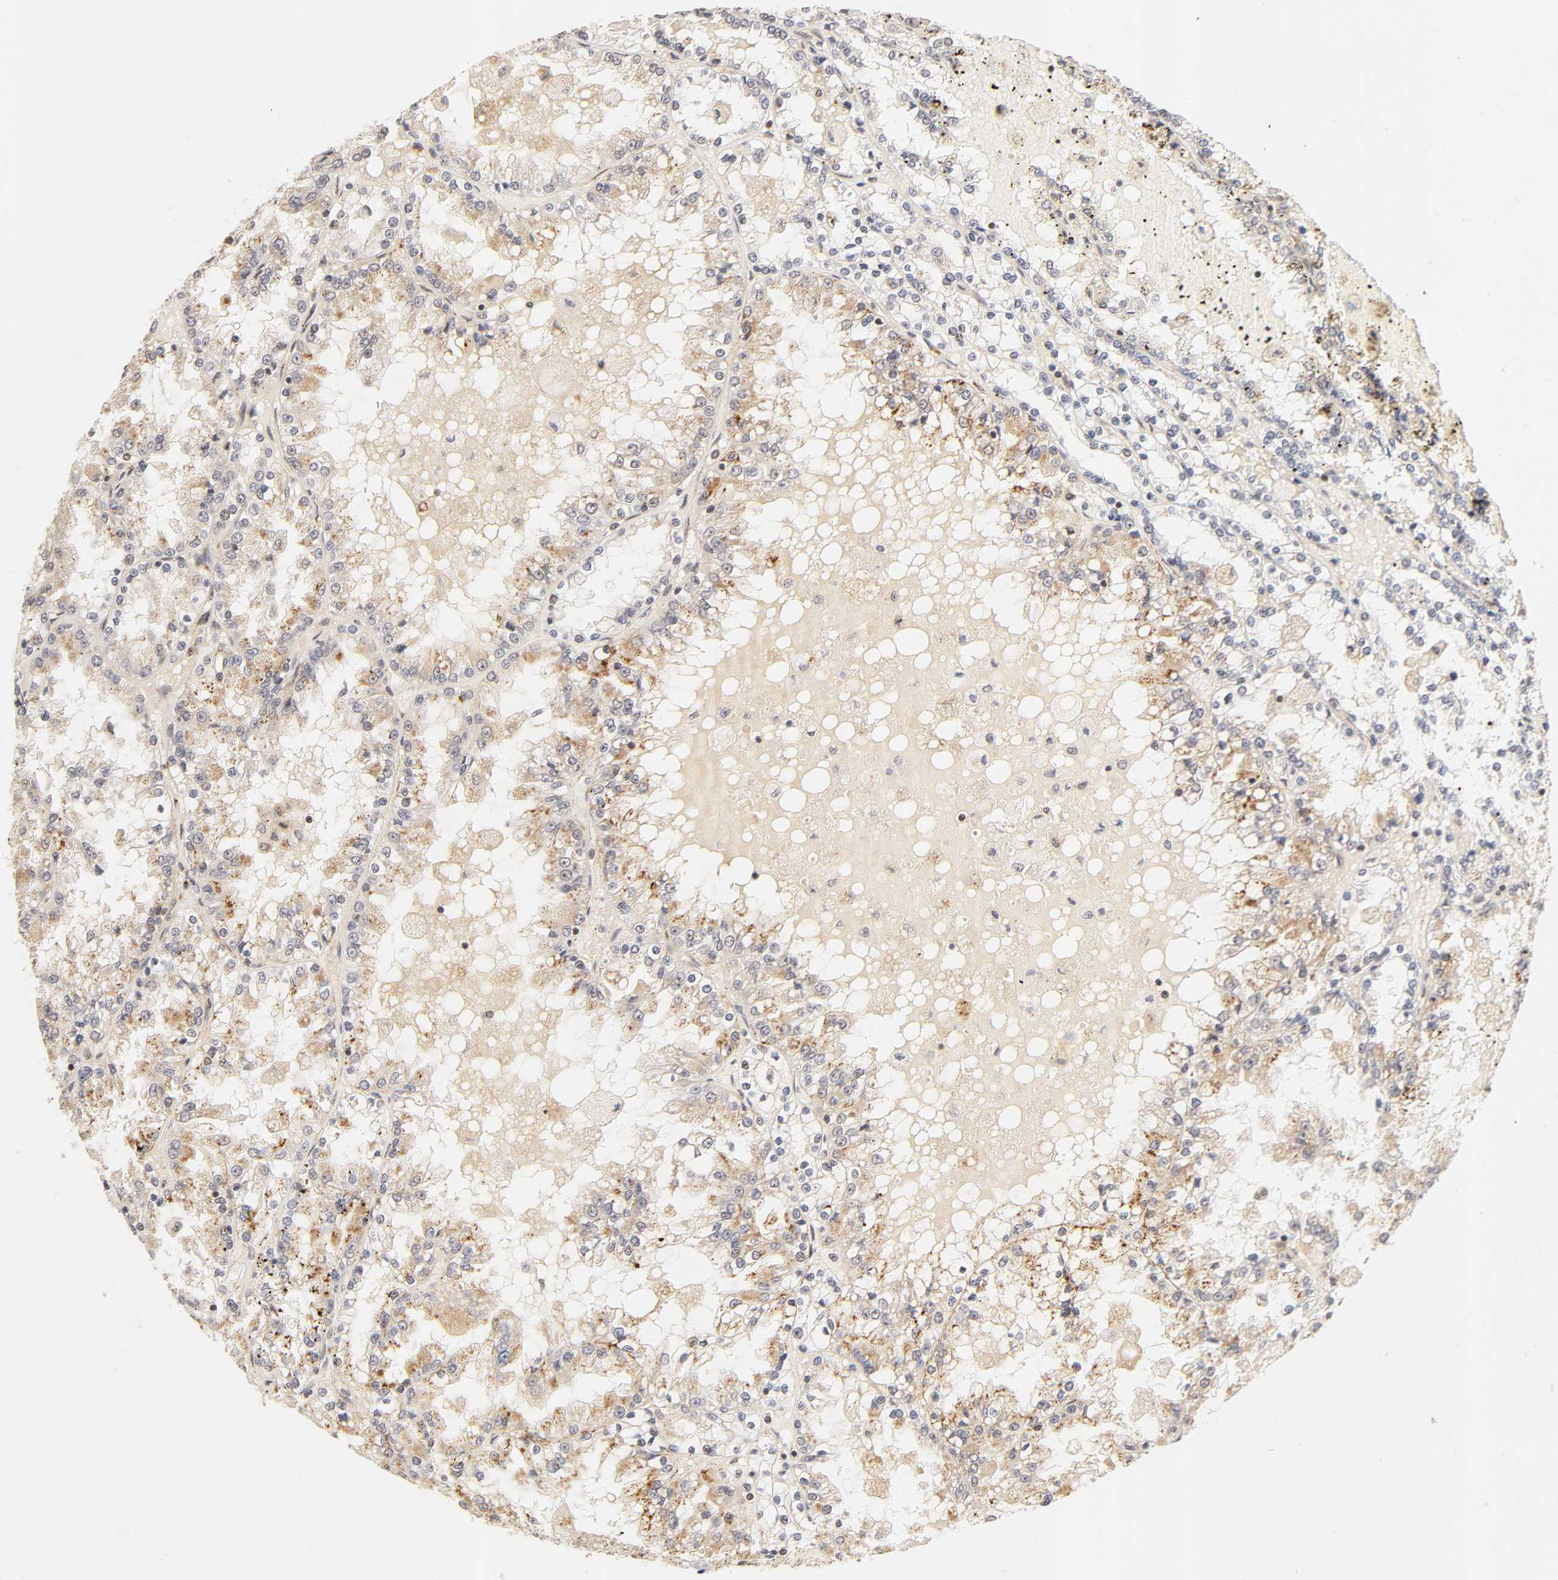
{"staining": {"intensity": "moderate", "quantity": "<25%", "location": "cytoplasmic/membranous,nuclear"}, "tissue": "renal cancer", "cell_type": "Tumor cells", "image_type": "cancer", "snomed": [{"axis": "morphology", "description": "Adenocarcinoma, NOS"}, {"axis": "topography", "description": "Kidney"}], "caption": "The image exhibits a brown stain indicating the presence of a protein in the cytoplasmic/membranous and nuclear of tumor cells in renal adenocarcinoma.", "gene": "TAF10", "patient": {"sex": "female", "age": 56}}